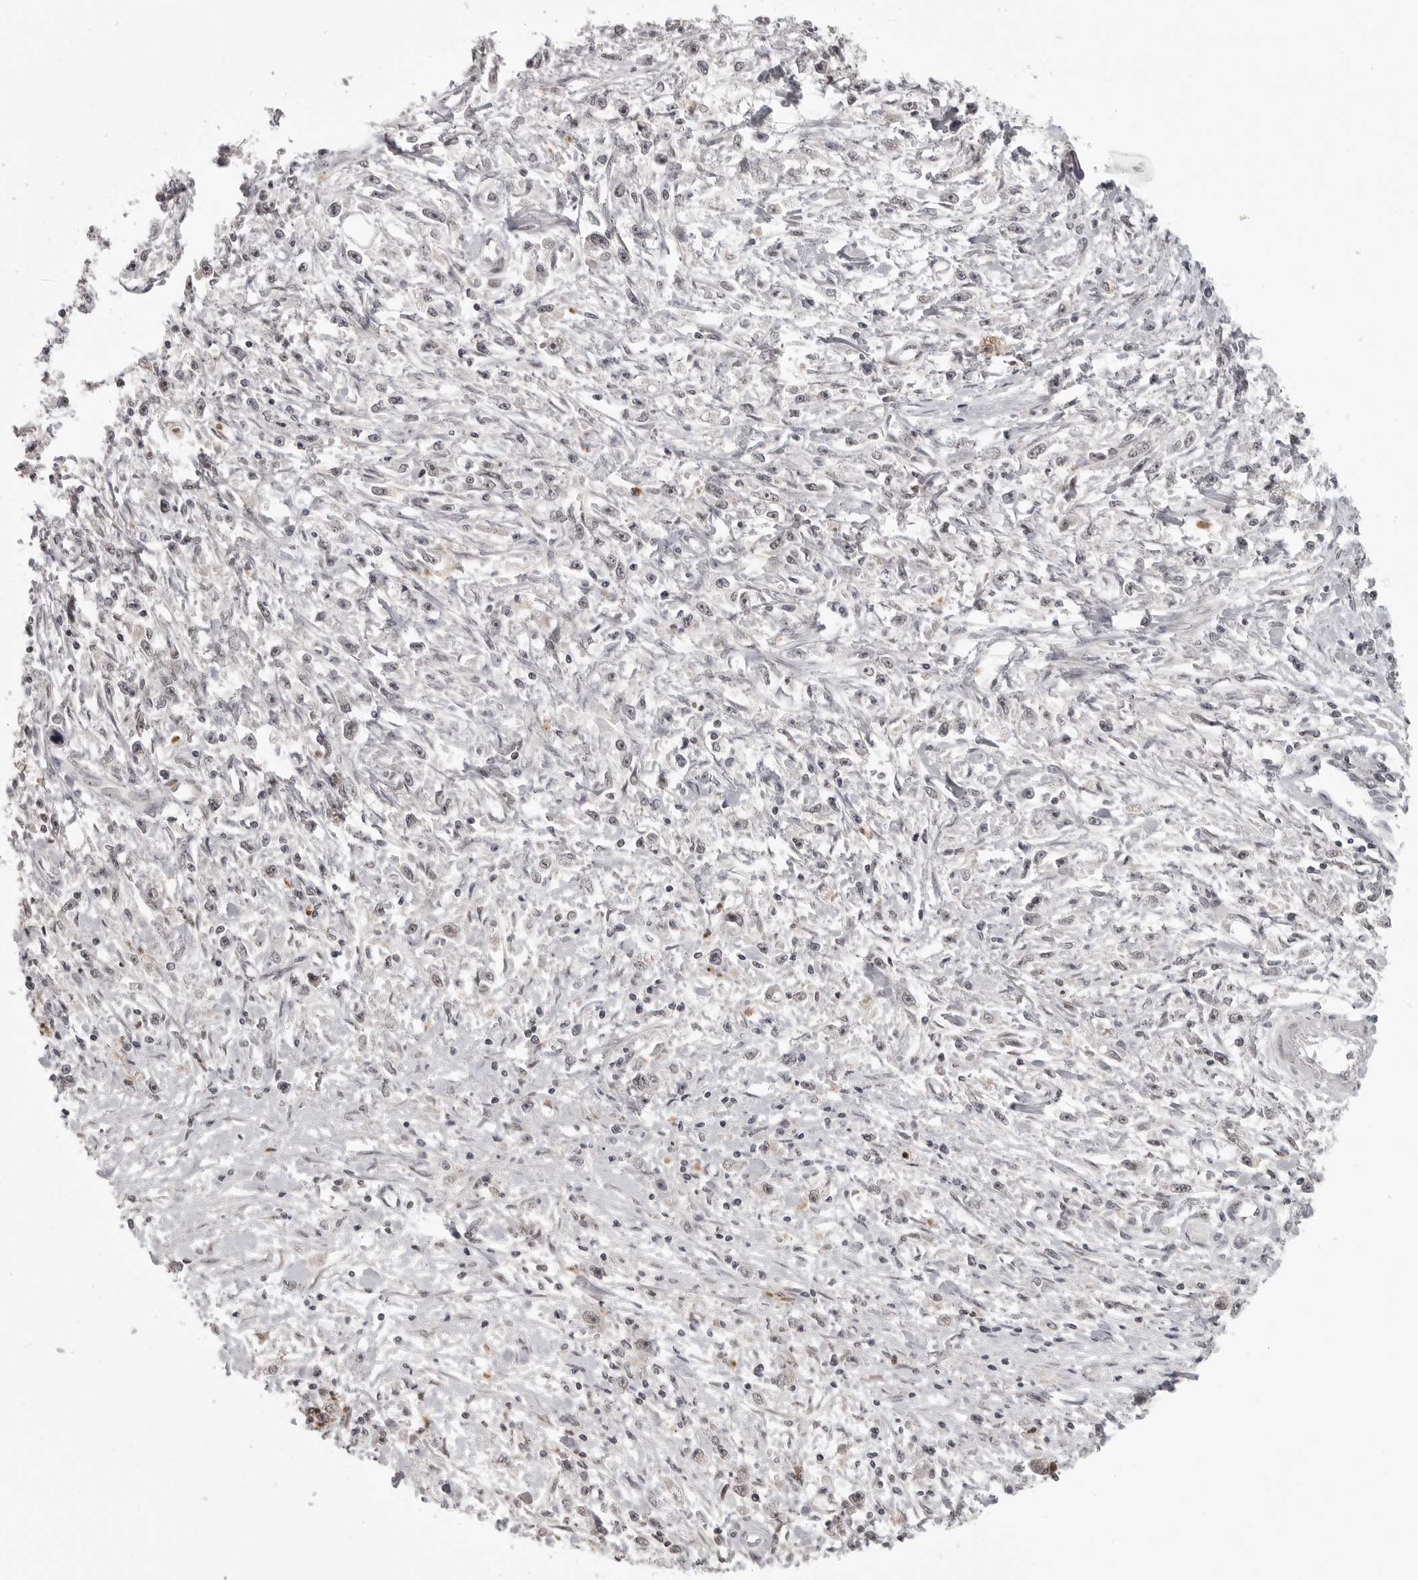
{"staining": {"intensity": "negative", "quantity": "none", "location": "none"}, "tissue": "stomach cancer", "cell_type": "Tumor cells", "image_type": "cancer", "snomed": [{"axis": "morphology", "description": "Adenocarcinoma, NOS"}, {"axis": "topography", "description": "Stomach"}], "caption": "This is an IHC image of stomach adenocarcinoma. There is no positivity in tumor cells.", "gene": "PEG3", "patient": {"sex": "female", "age": 59}}